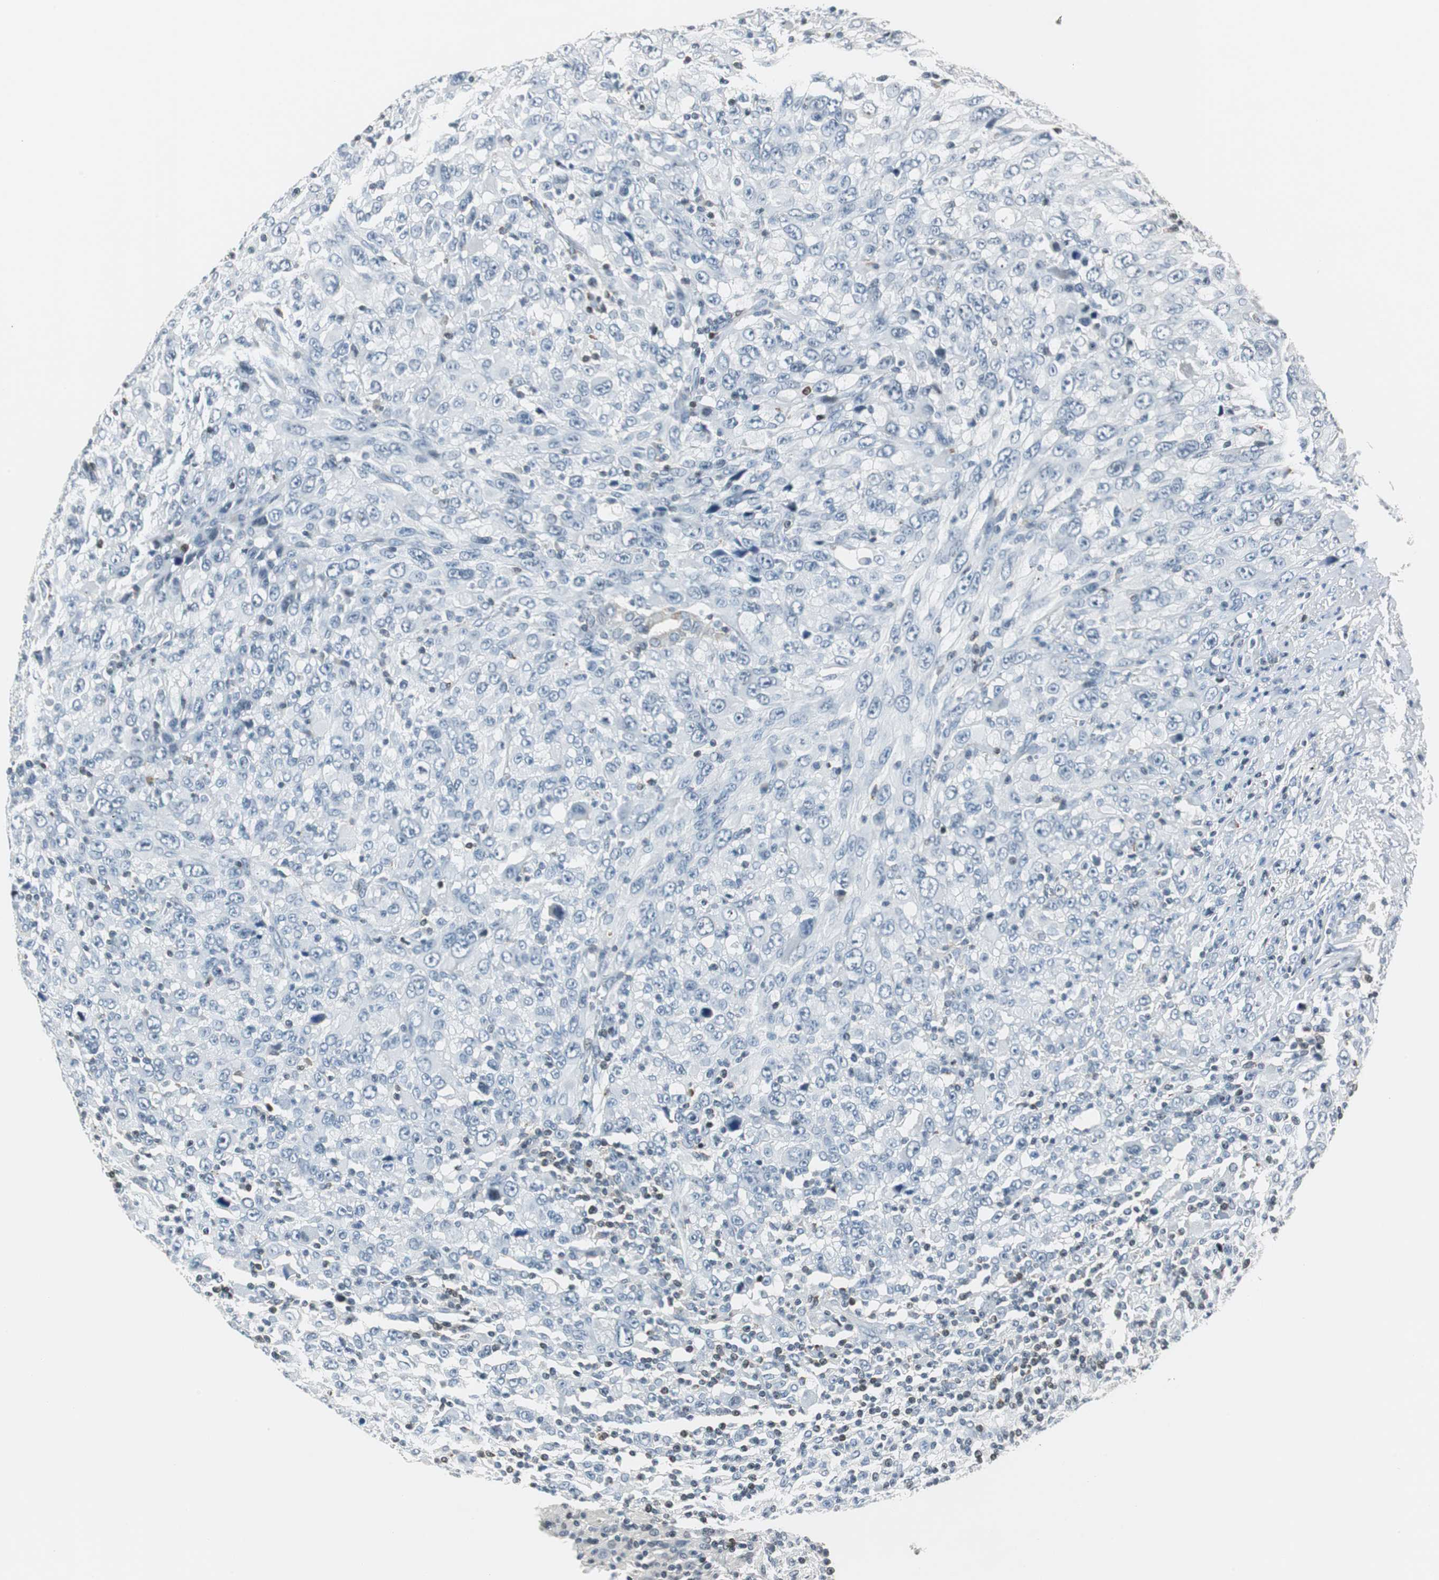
{"staining": {"intensity": "negative", "quantity": "none", "location": "none"}, "tissue": "melanoma", "cell_type": "Tumor cells", "image_type": "cancer", "snomed": [{"axis": "morphology", "description": "Malignant melanoma, Metastatic site"}, {"axis": "topography", "description": "Skin"}], "caption": "An IHC photomicrograph of melanoma is shown. There is no staining in tumor cells of melanoma.", "gene": "HCFC2", "patient": {"sex": "female", "age": 56}}